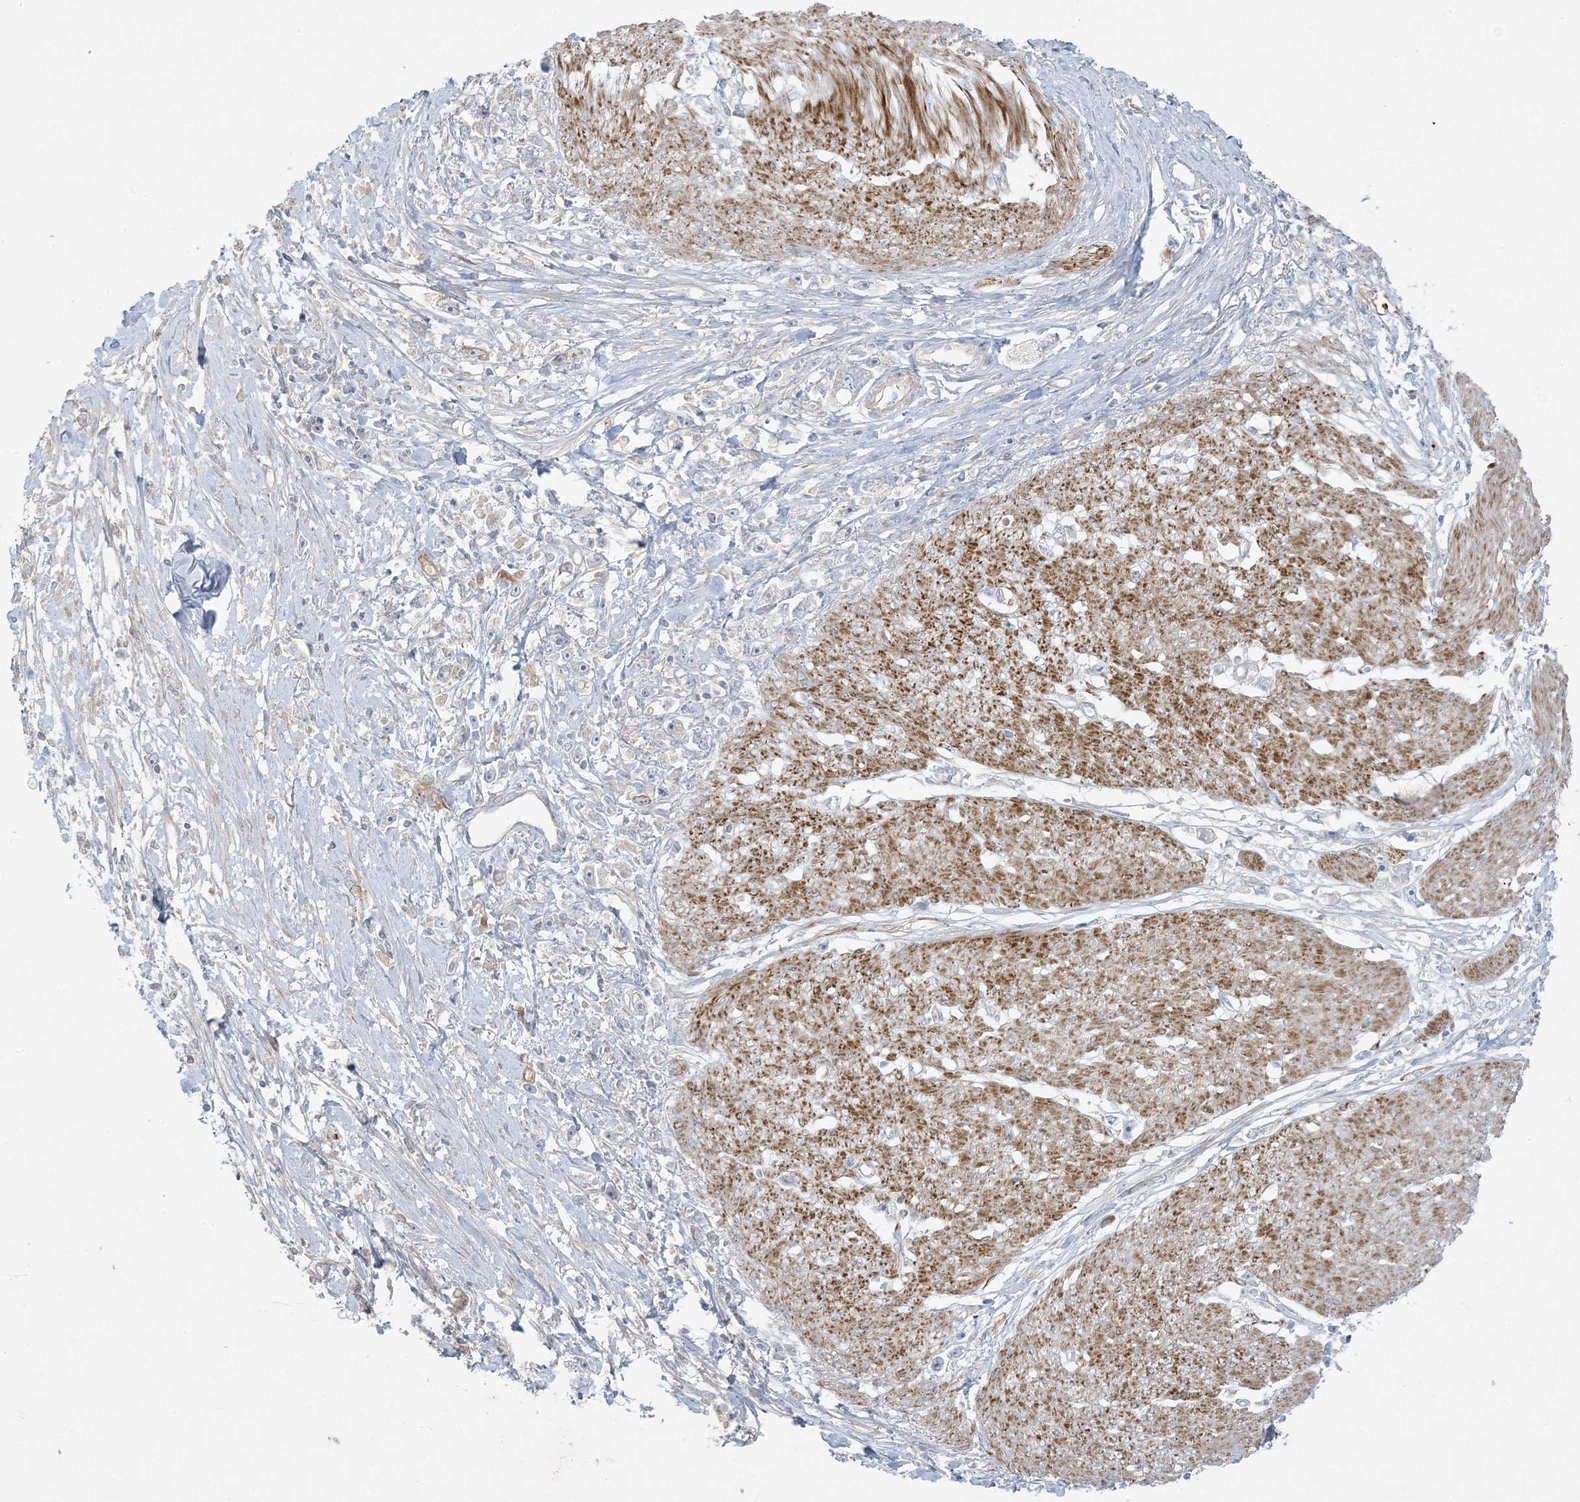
{"staining": {"intensity": "negative", "quantity": "none", "location": "none"}, "tissue": "stomach cancer", "cell_type": "Tumor cells", "image_type": "cancer", "snomed": [{"axis": "morphology", "description": "Adenocarcinoma, NOS"}, {"axis": "topography", "description": "Stomach"}], "caption": "This is a histopathology image of immunohistochemistry staining of stomach adenocarcinoma, which shows no positivity in tumor cells. The staining was performed using DAB to visualize the protein expression in brown, while the nuclei were stained in blue with hematoxylin (Magnification: 20x).", "gene": "PIK3R4", "patient": {"sex": "female", "age": 59}}